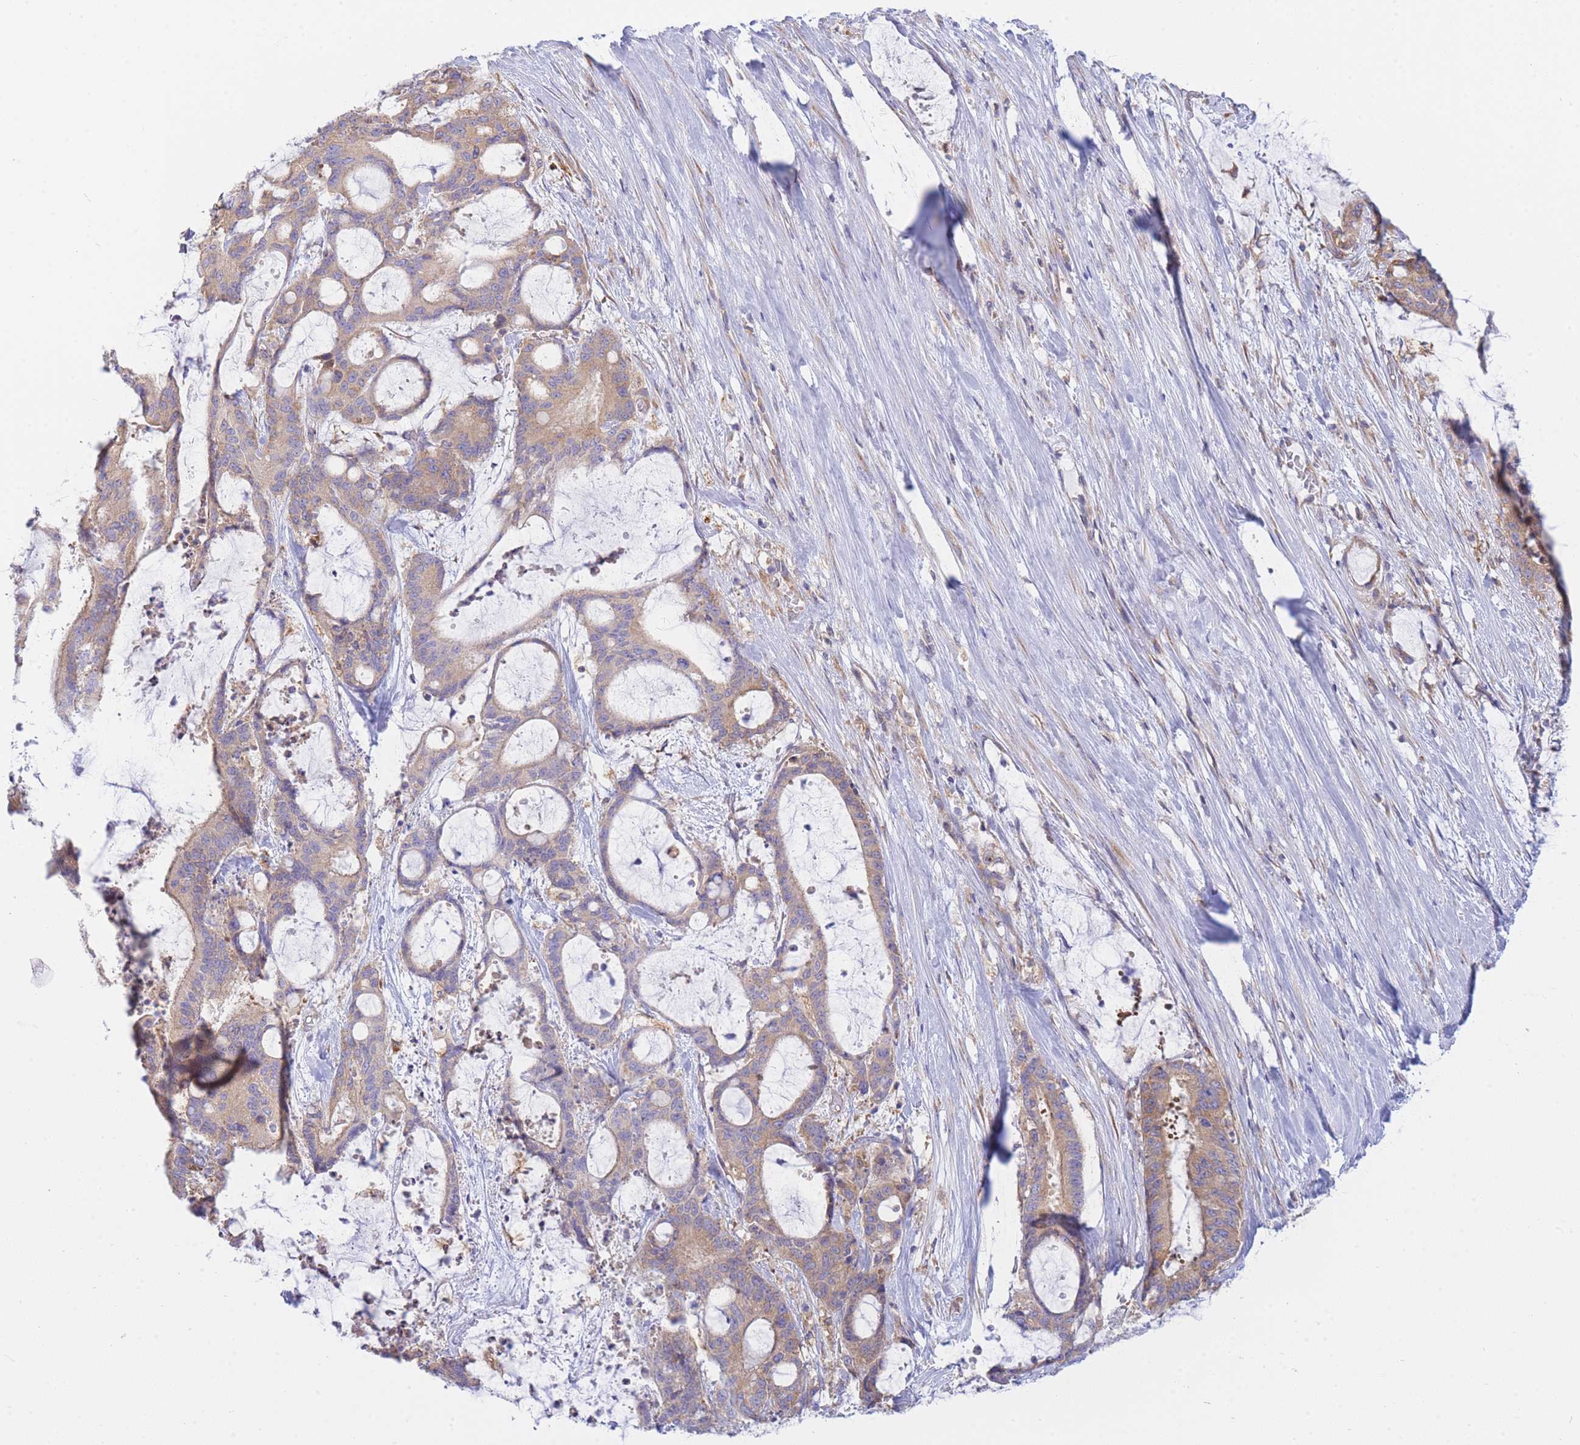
{"staining": {"intensity": "moderate", "quantity": "25%-75%", "location": "cytoplasmic/membranous"}, "tissue": "liver cancer", "cell_type": "Tumor cells", "image_type": "cancer", "snomed": [{"axis": "morphology", "description": "Normal tissue, NOS"}, {"axis": "morphology", "description": "Cholangiocarcinoma"}, {"axis": "topography", "description": "Liver"}, {"axis": "topography", "description": "Peripheral nerve tissue"}], "caption": "Moderate cytoplasmic/membranous expression is identified in about 25%-75% of tumor cells in liver cancer (cholangiocarcinoma). (DAB IHC, brown staining for protein, blue staining for nuclei).", "gene": "SH2B2", "patient": {"sex": "female", "age": 73}}